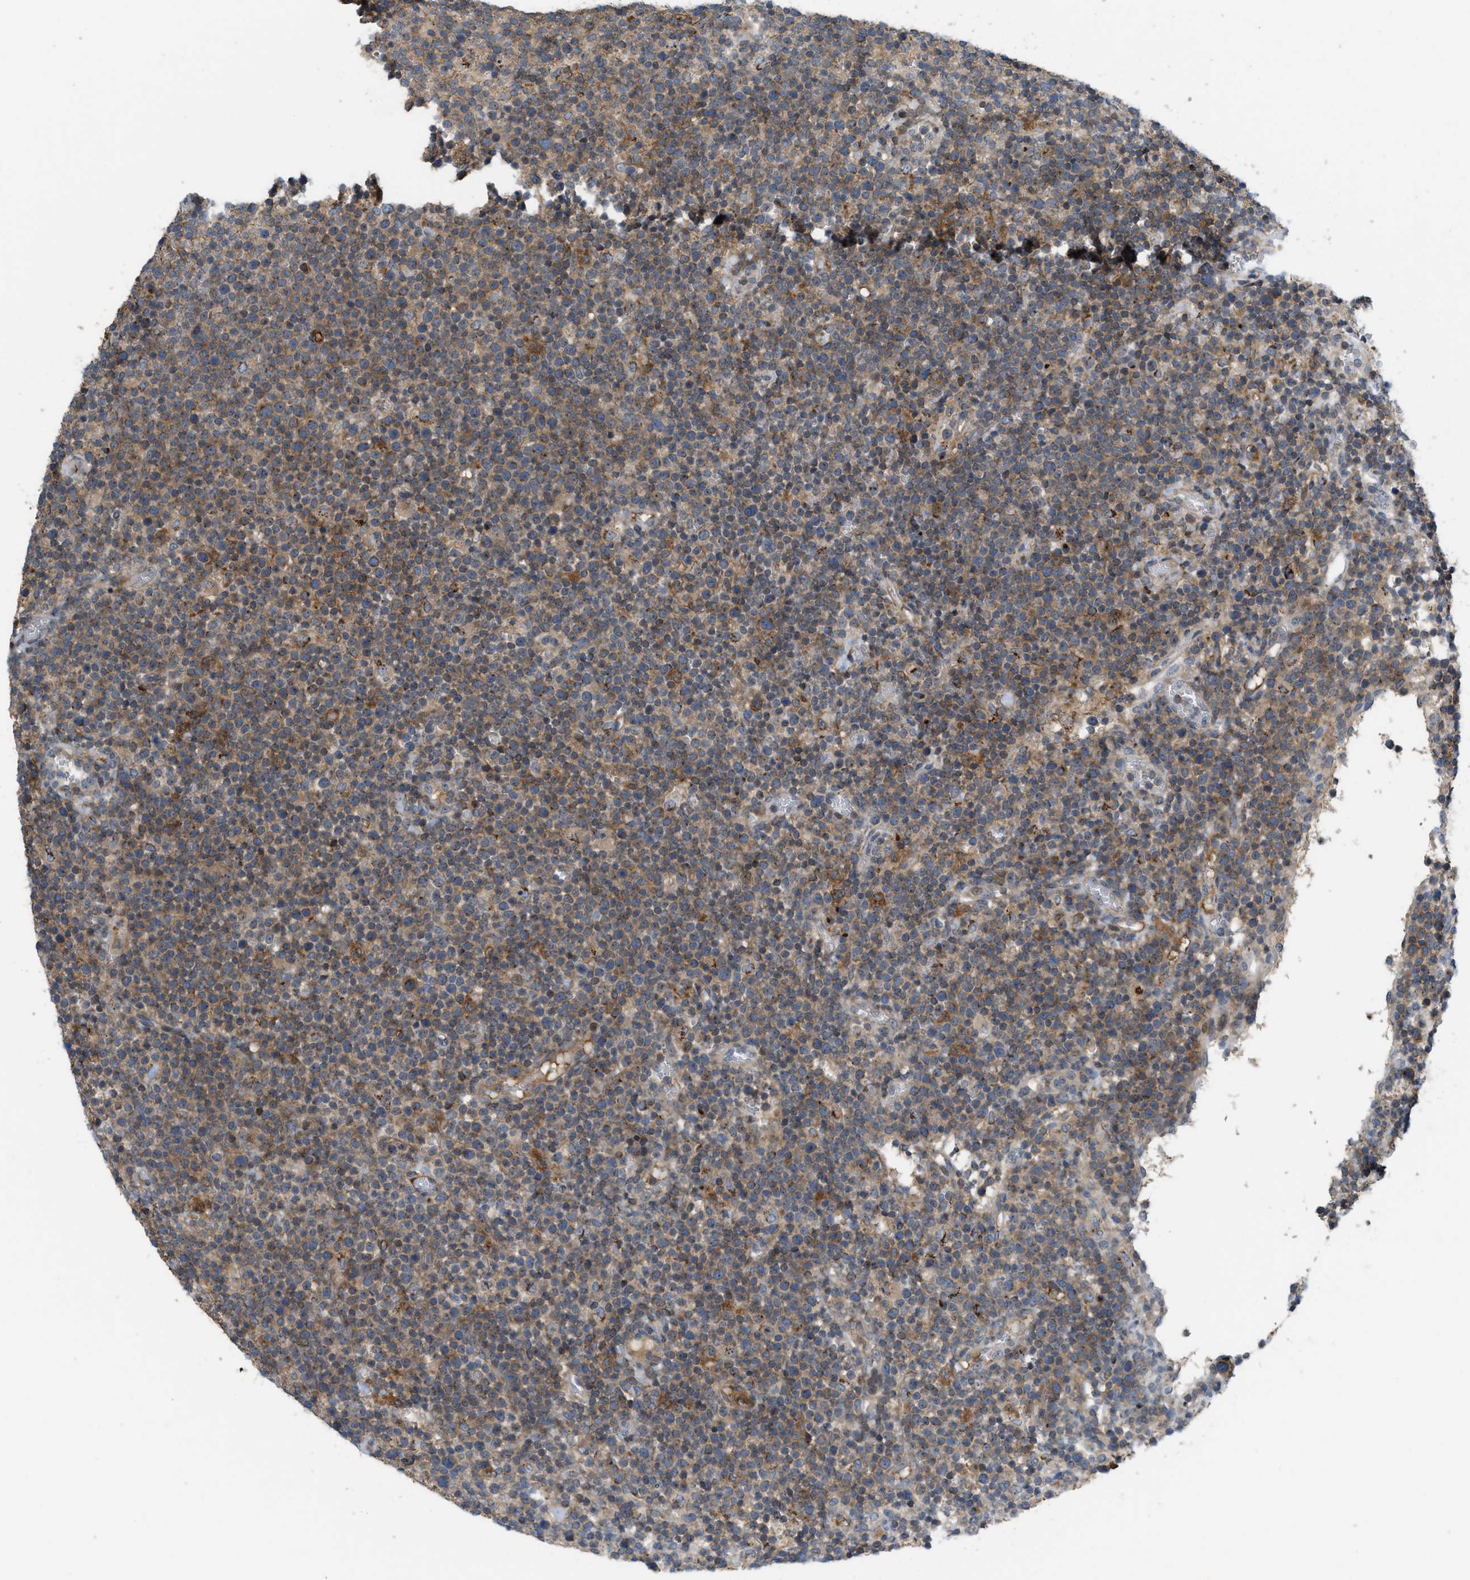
{"staining": {"intensity": "moderate", "quantity": ">75%", "location": "cytoplasmic/membranous"}, "tissue": "lymphoma", "cell_type": "Tumor cells", "image_type": "cancer", "snomed": [{"axis": "morphology", "description": "Malignant lymphoma, non-Hodgkin's type, High grade"}, {"axis": "topography", "description": "Lymph node"}], "caption": "A photomicrograph of human high-grade malignant lymphoma, non-Hodgkin's type stained for a protein demonstrates moderate cytoplasmic/membranous brown staining in tumor cells. (DAB IHC, brown staining for protein, blue staining for nuclei).", "gene": "DIPK1A", "patient": {"sex": "male", "age": 61}}